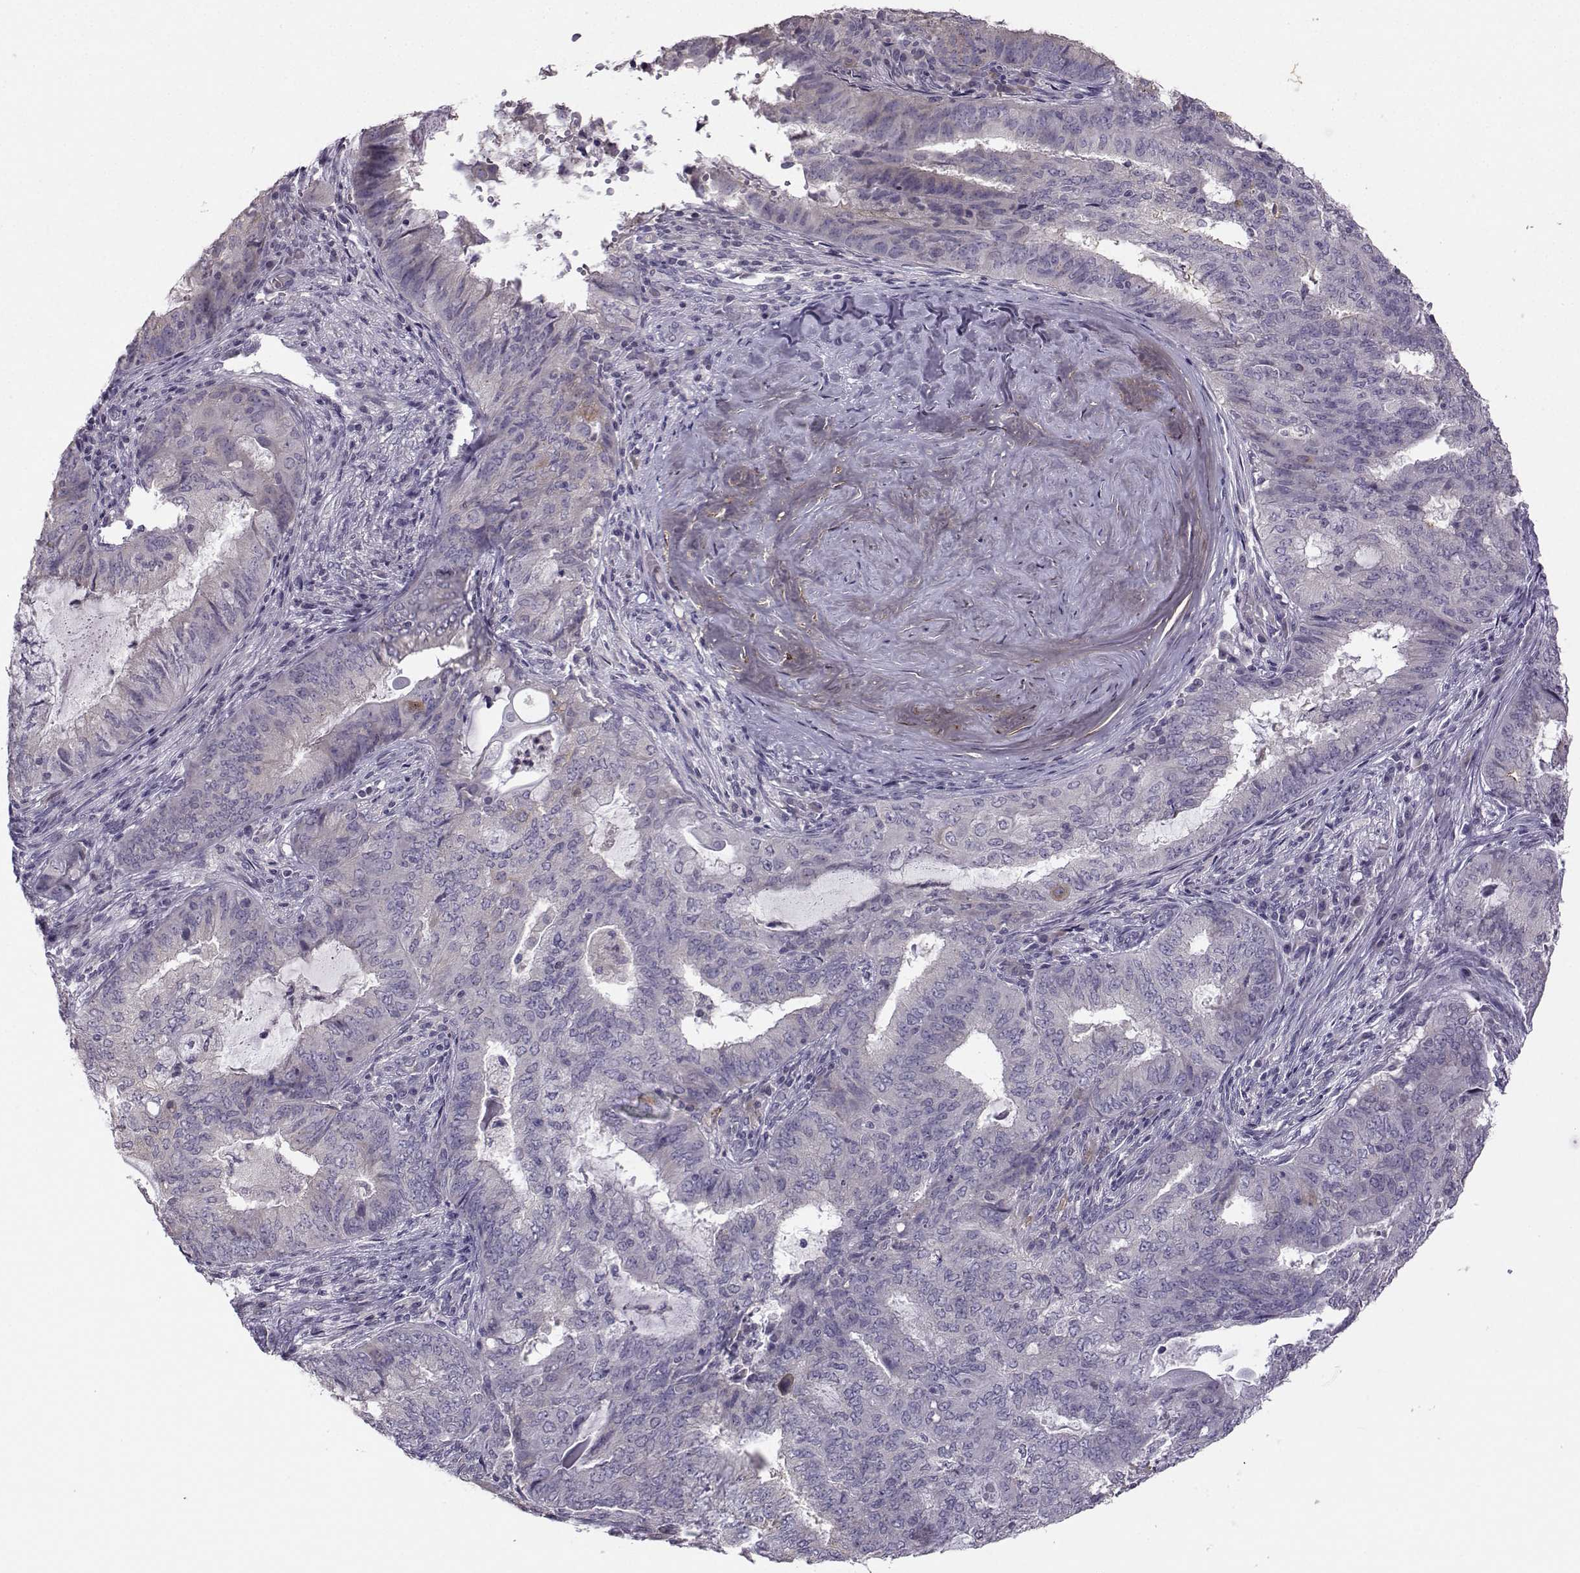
{"staining": {"intensity": "moderate", "quantity": "<25%", "location": "cytoplasmic/membranous"}, "tissue": "endometrial cancer", "cell_type": "Tumor cells", "image_type": "cancer", "snomed": [{"axis": "morphology", "description": "Adenocarcinoma, NOS"}, {"axis": "topography", "description": "Endometrium"}], "caption": "Endometrial cancer stained for a protein (brown) exhibits moderate cytoplasmic/membranous positive expression in about <25% of tumor cells.", "gene": "FCAMR", "patient": {"sex": "female", "age": 62}}